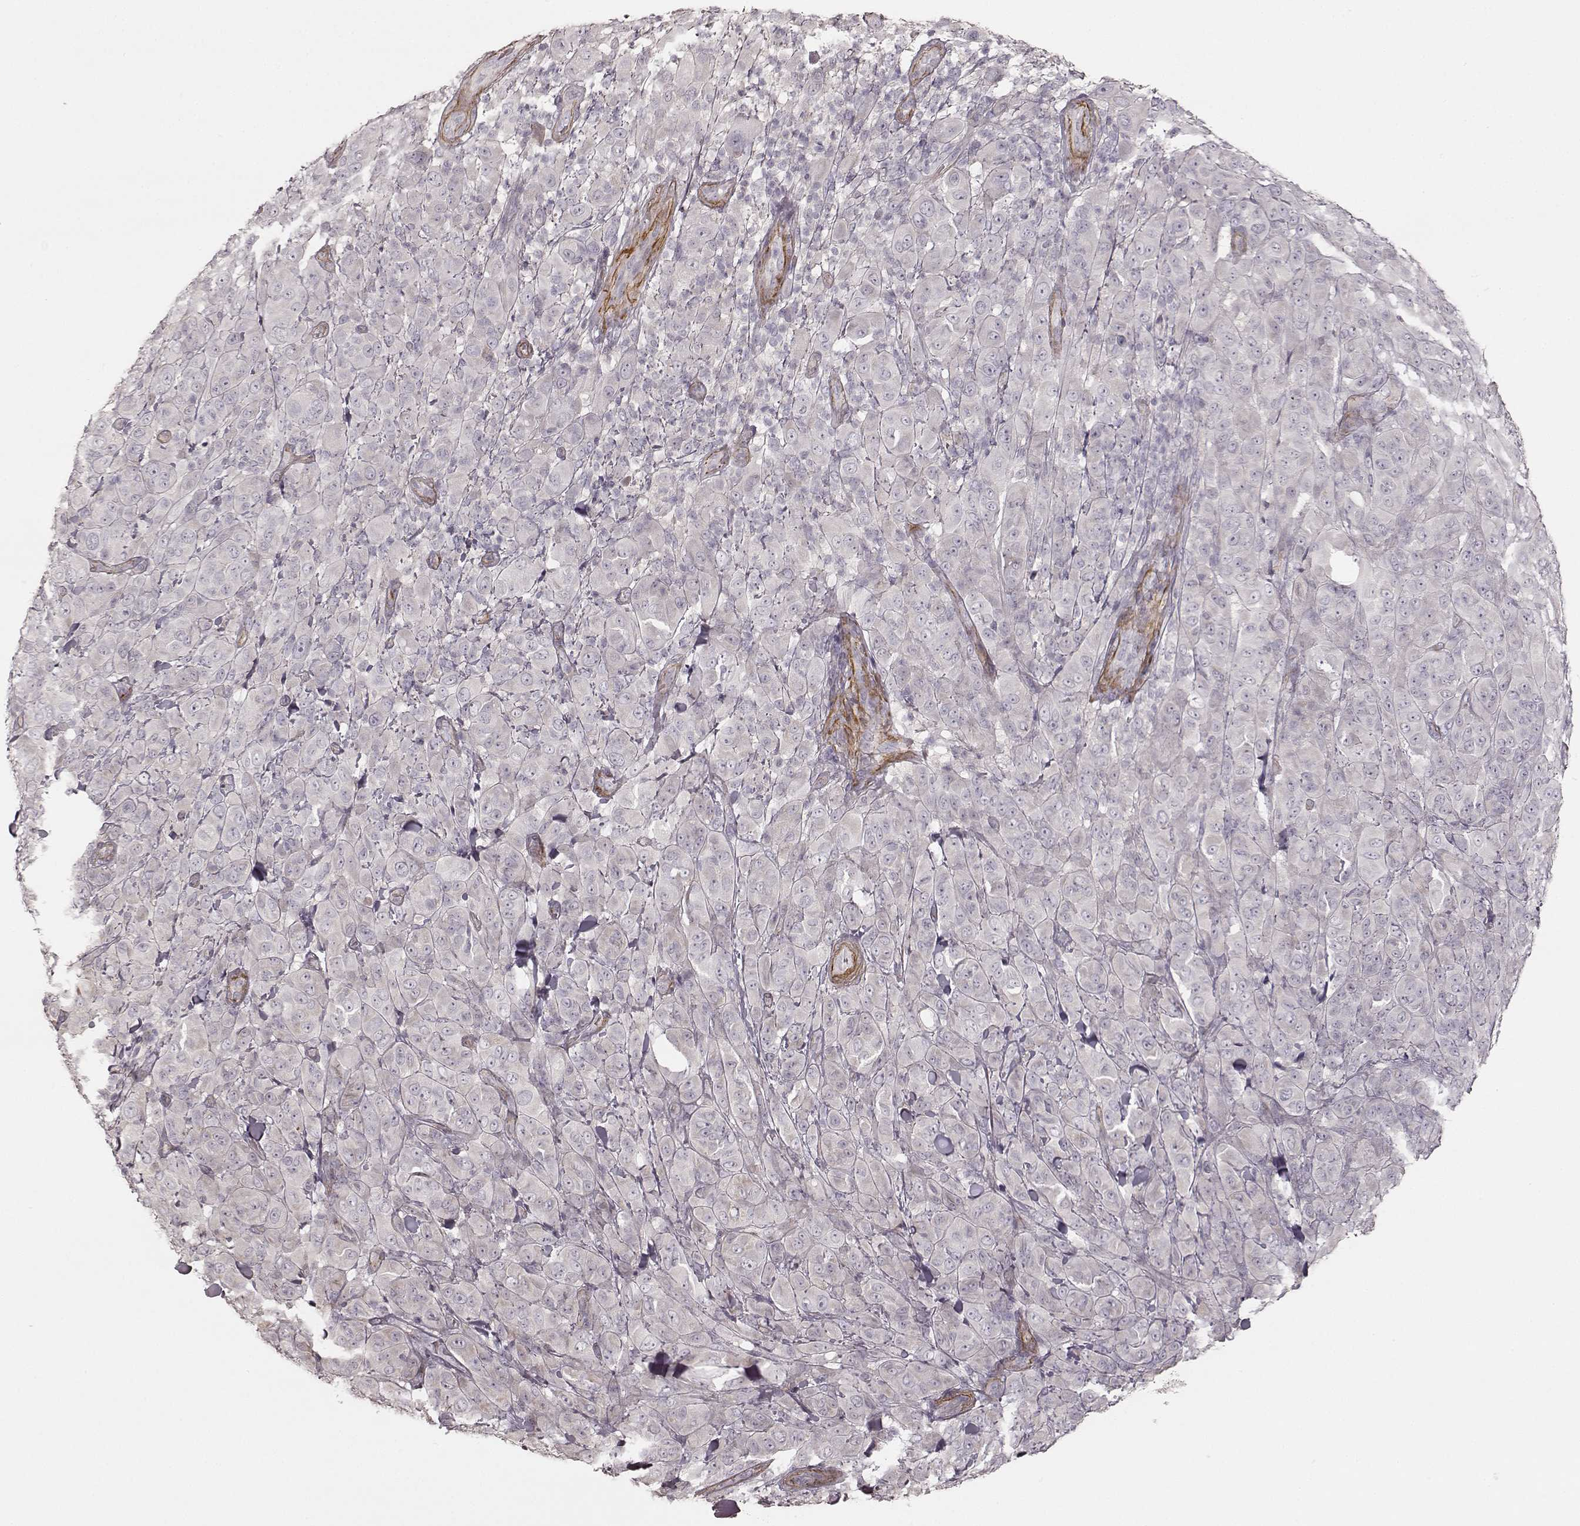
{"staining": {"intensity": "negative", "quantity": "none", "location": "none"}, "tissue": "melanoma", "cell_type": "Tumor cells", "image_type": "cancer", "snomed": [{"axis": "morphology", "description": "Malignant melanoma, NOS"}, {"axis": "topography", "description": "Skin"}], "caption": "High power microscopy micrograph of an immunohistochemistry (IHC) photomicrograph of malignant melanoma, revealing no significant expression in tumor cells. (IHC, brightfield microscopy, high magnification).", "gene": "KCNJ9", "patient": {"sex": "female", "age": 87}}